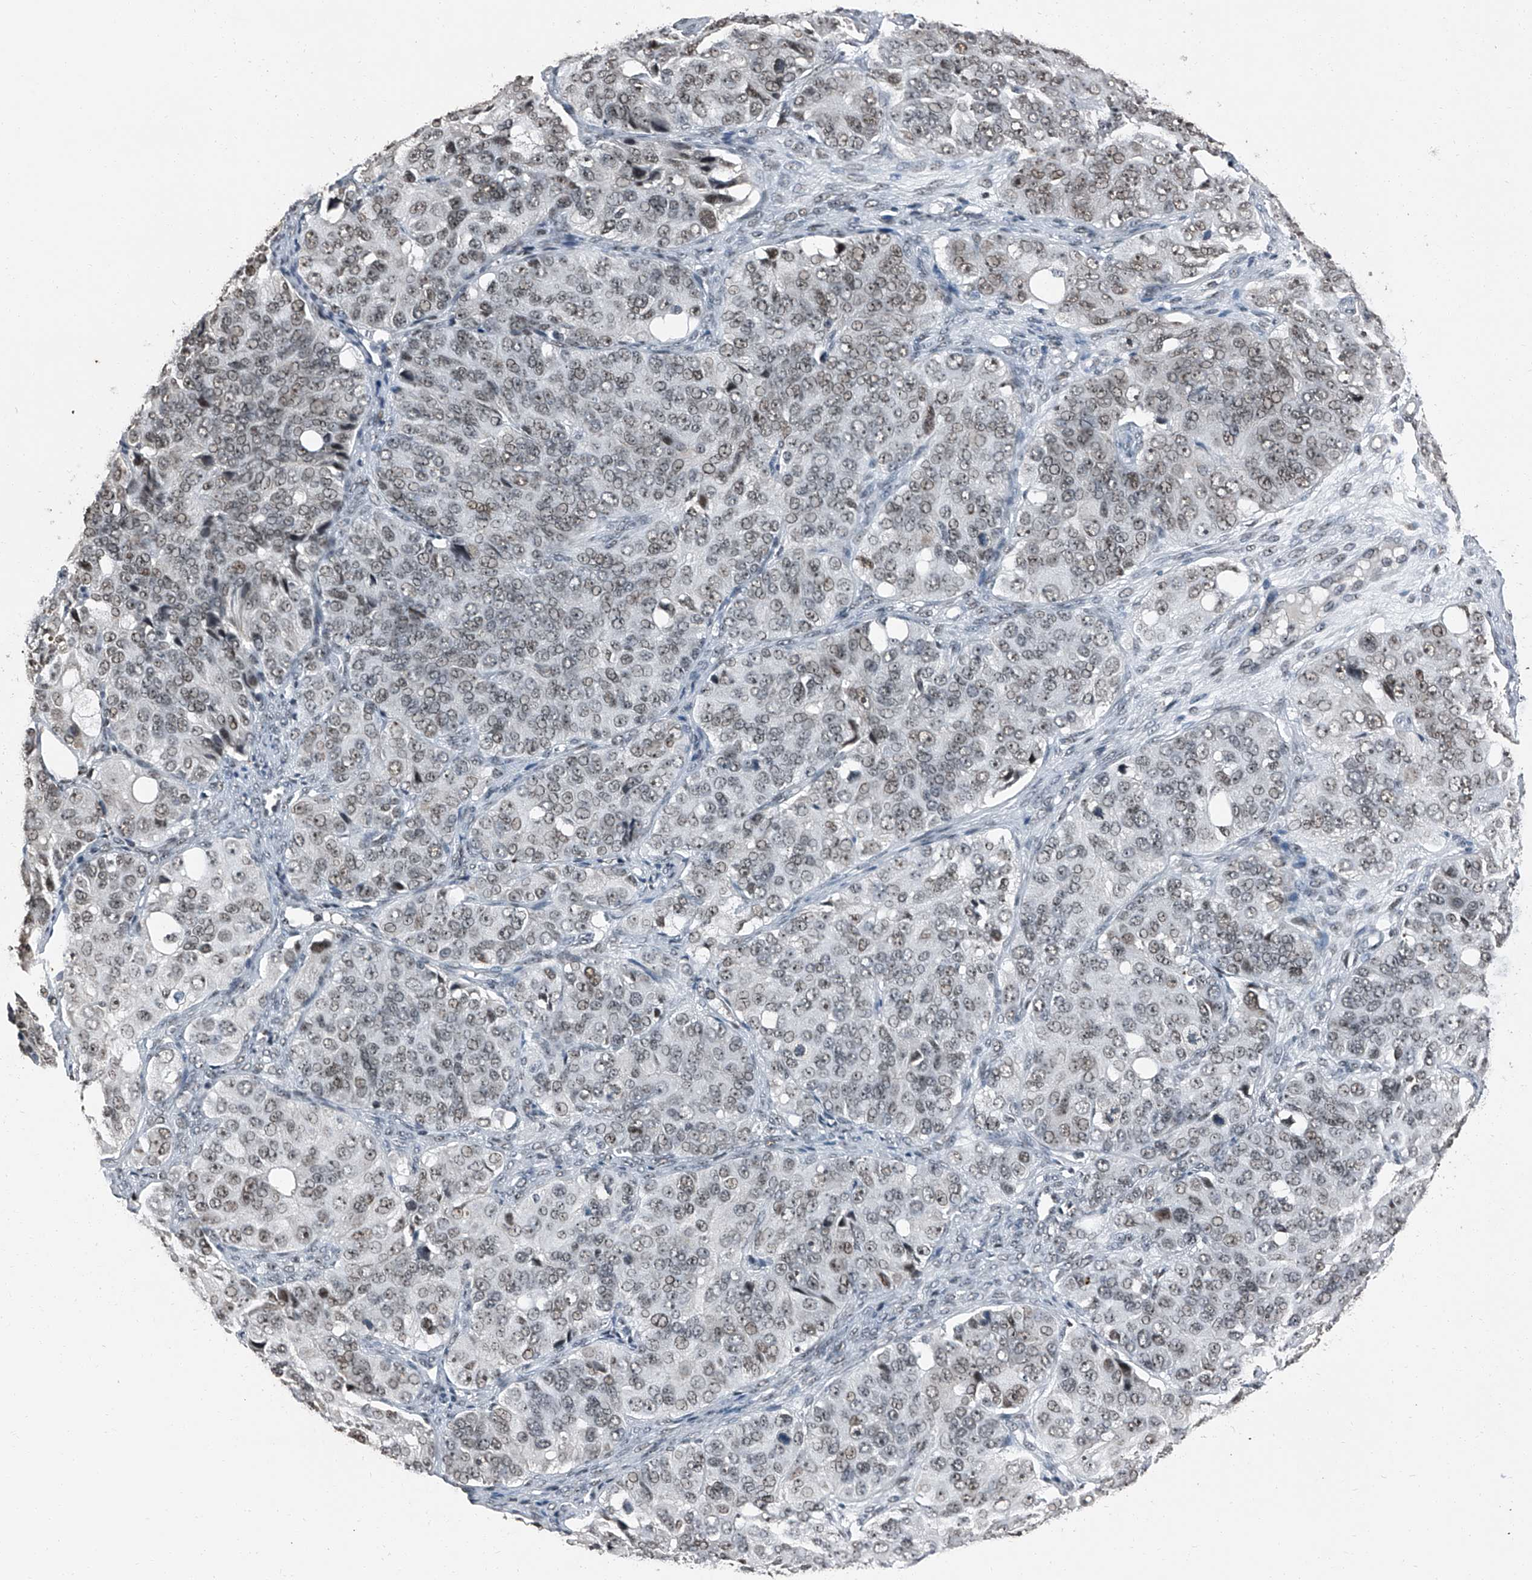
{"staining": {"intensity": "weak", "quantity": ">75%", "location": "nuclear"}, "tissue": "ovarian cancer", "cell_type": "Tumor cells", "image_type": "cancer", "snomed": [{"axis": "morphology", "description": "Carcinoma, endometroid"}, {"axis": "topography", "description": "Ovary"}], "caption": "Human endometroid carcinoma (ovarian) stained for a protein (brown) exhibits weak nuclear positive positivity in approximately >75% of tumor cells.", "gene": "TCOF1", "patient": {"sex": "female", "age": 51}}